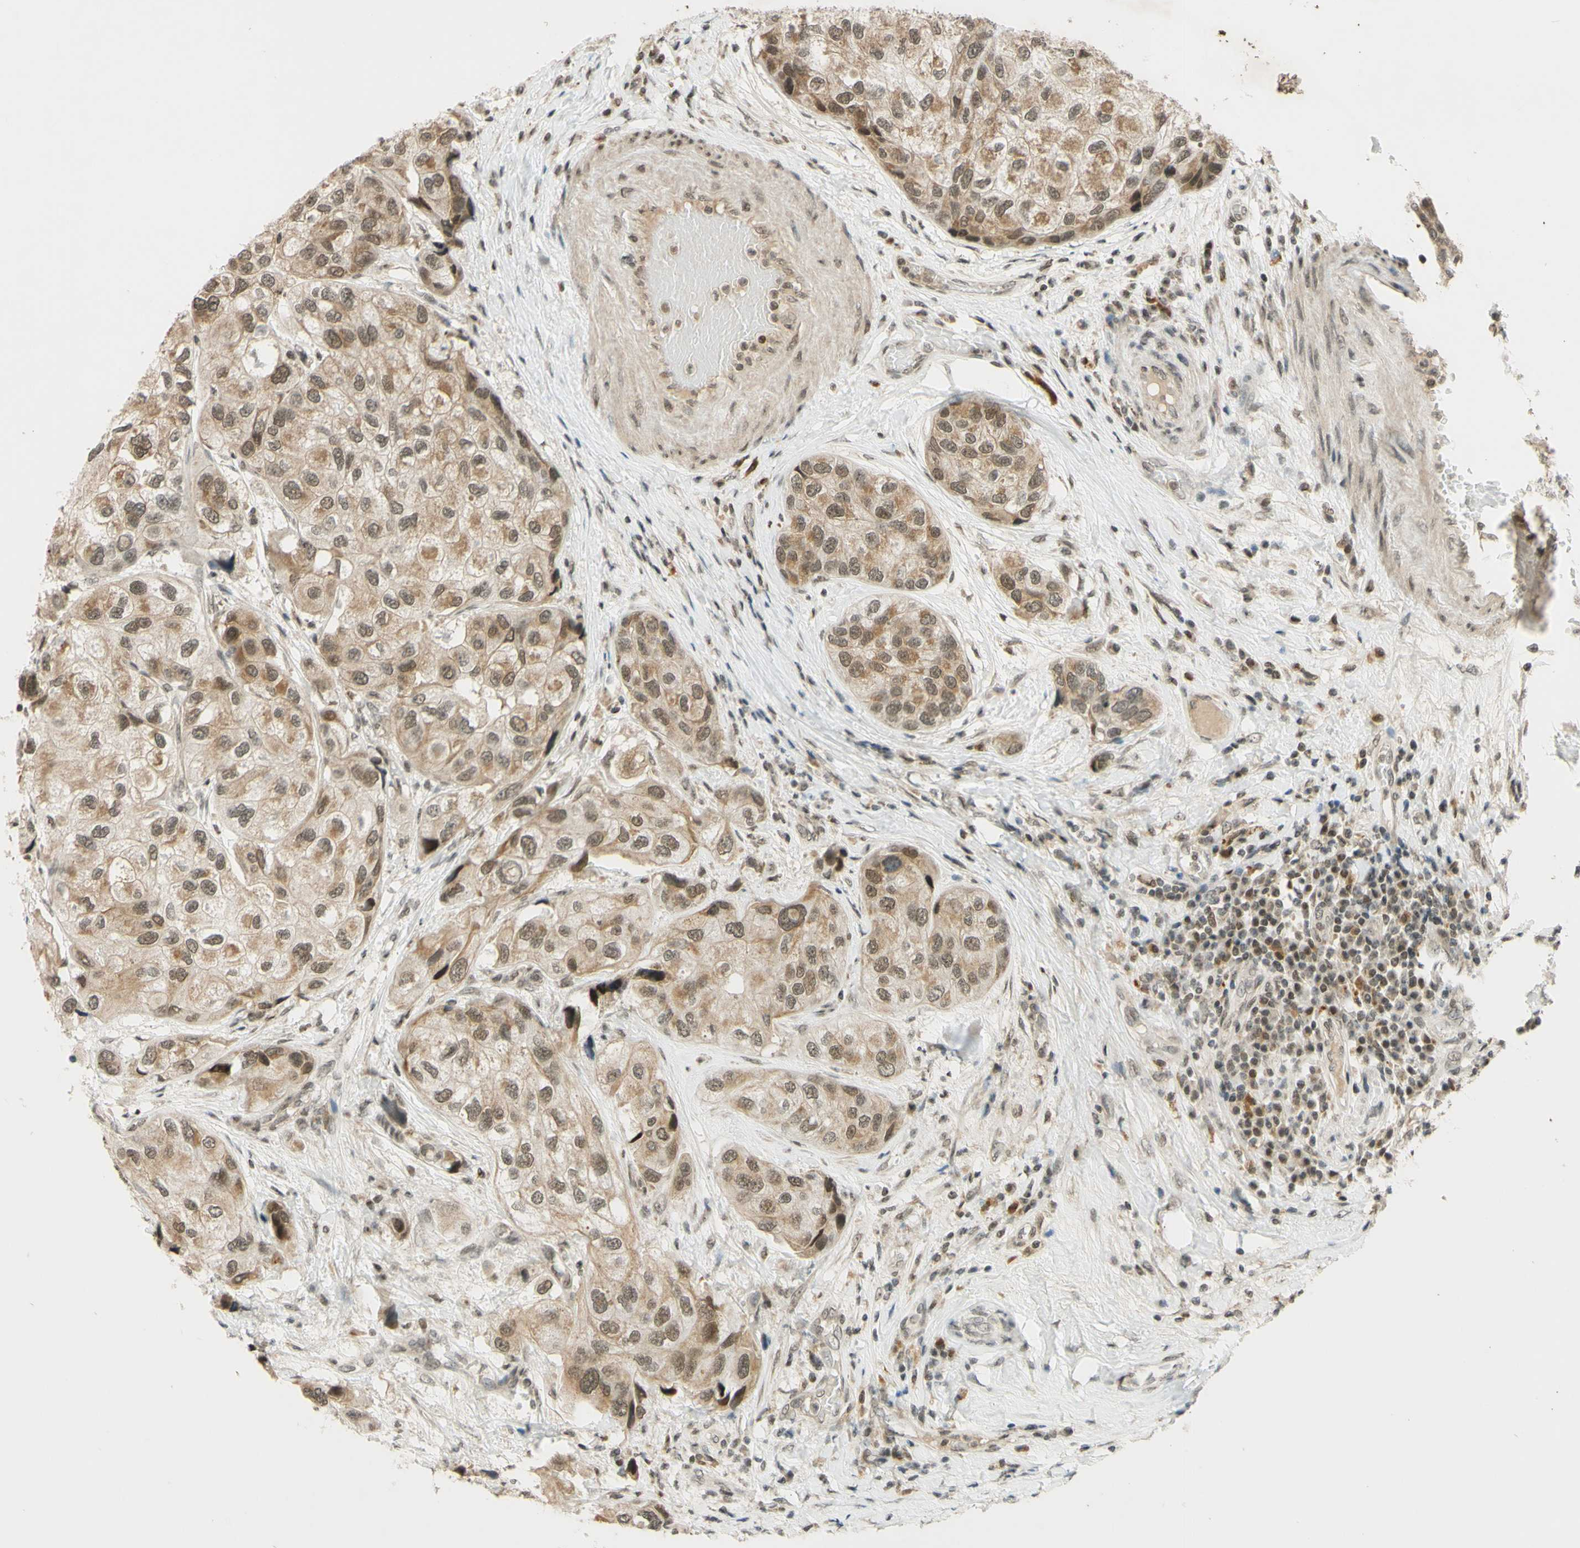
{"staining": {"intensity": "moderate", "quantity": ">75%", "location": "cytoplasmic/membranous,nuclear"}, "tissue": "urothelial cancer", "cell_type": "Tumor cells", "image_type": "cancer", "snomed": [{"axis": "morphology", "description": "Urothelial carcinoma, High grade"}, {"axis": "topography", "description": "Urinary bladder"}], "caption": "Immunohistochemistry micrograph of neoplastic tissue: urothelial cancer stained using immunohistochemistry exhibits medium levels of moderate protein expression localized specifically in the cytoplasmic/membranous and nuclear of tumor cells, appearing as a cytoplasmic/membranous and nuclear brown color.", "gene": "SMARCB1", "patient": {"sex": "female", "age": 64}}